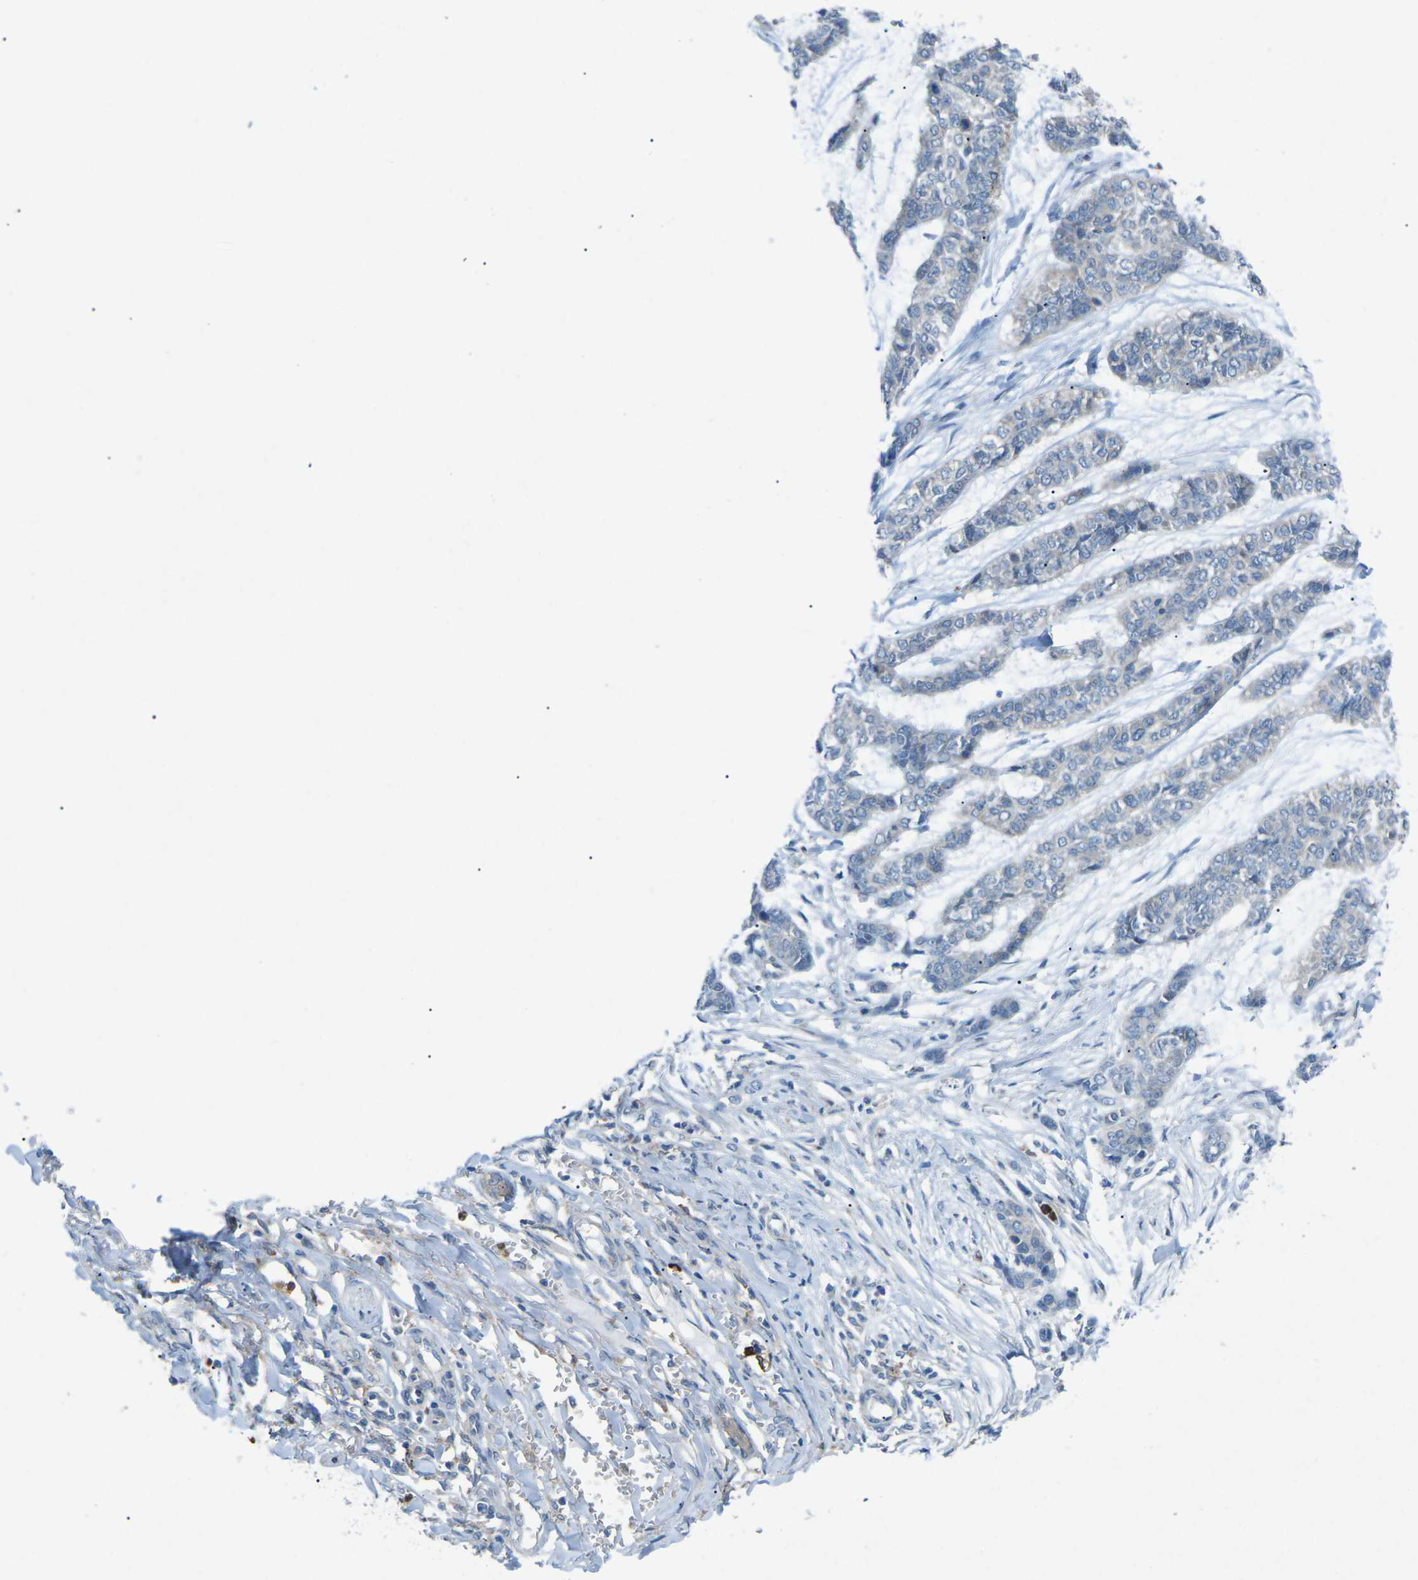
{"staining": {"intensity": "negative", "quantity": "none", "location": "none"}, "tissue": "skin cancer", "cell_type": "Tumor cells", "image_type": "cancer", "snomed": [{"axis": "morphology", "description": "Basal cell carcinoma"}, {"axis": "topography", "description": "Skin"}], "caption": "Micrograph shows no significant protein expression in tumor cells of basal cell carcinoma (skin). The staining was performed using DAB (3,3'-diaminobenzidine) to visualize the protein expression in brown, while the nuclei were stained in blue with hematoxylin (Magnification: 20x).", "gene": "STK11", "patient": {"sex": "female", "age": 64}}